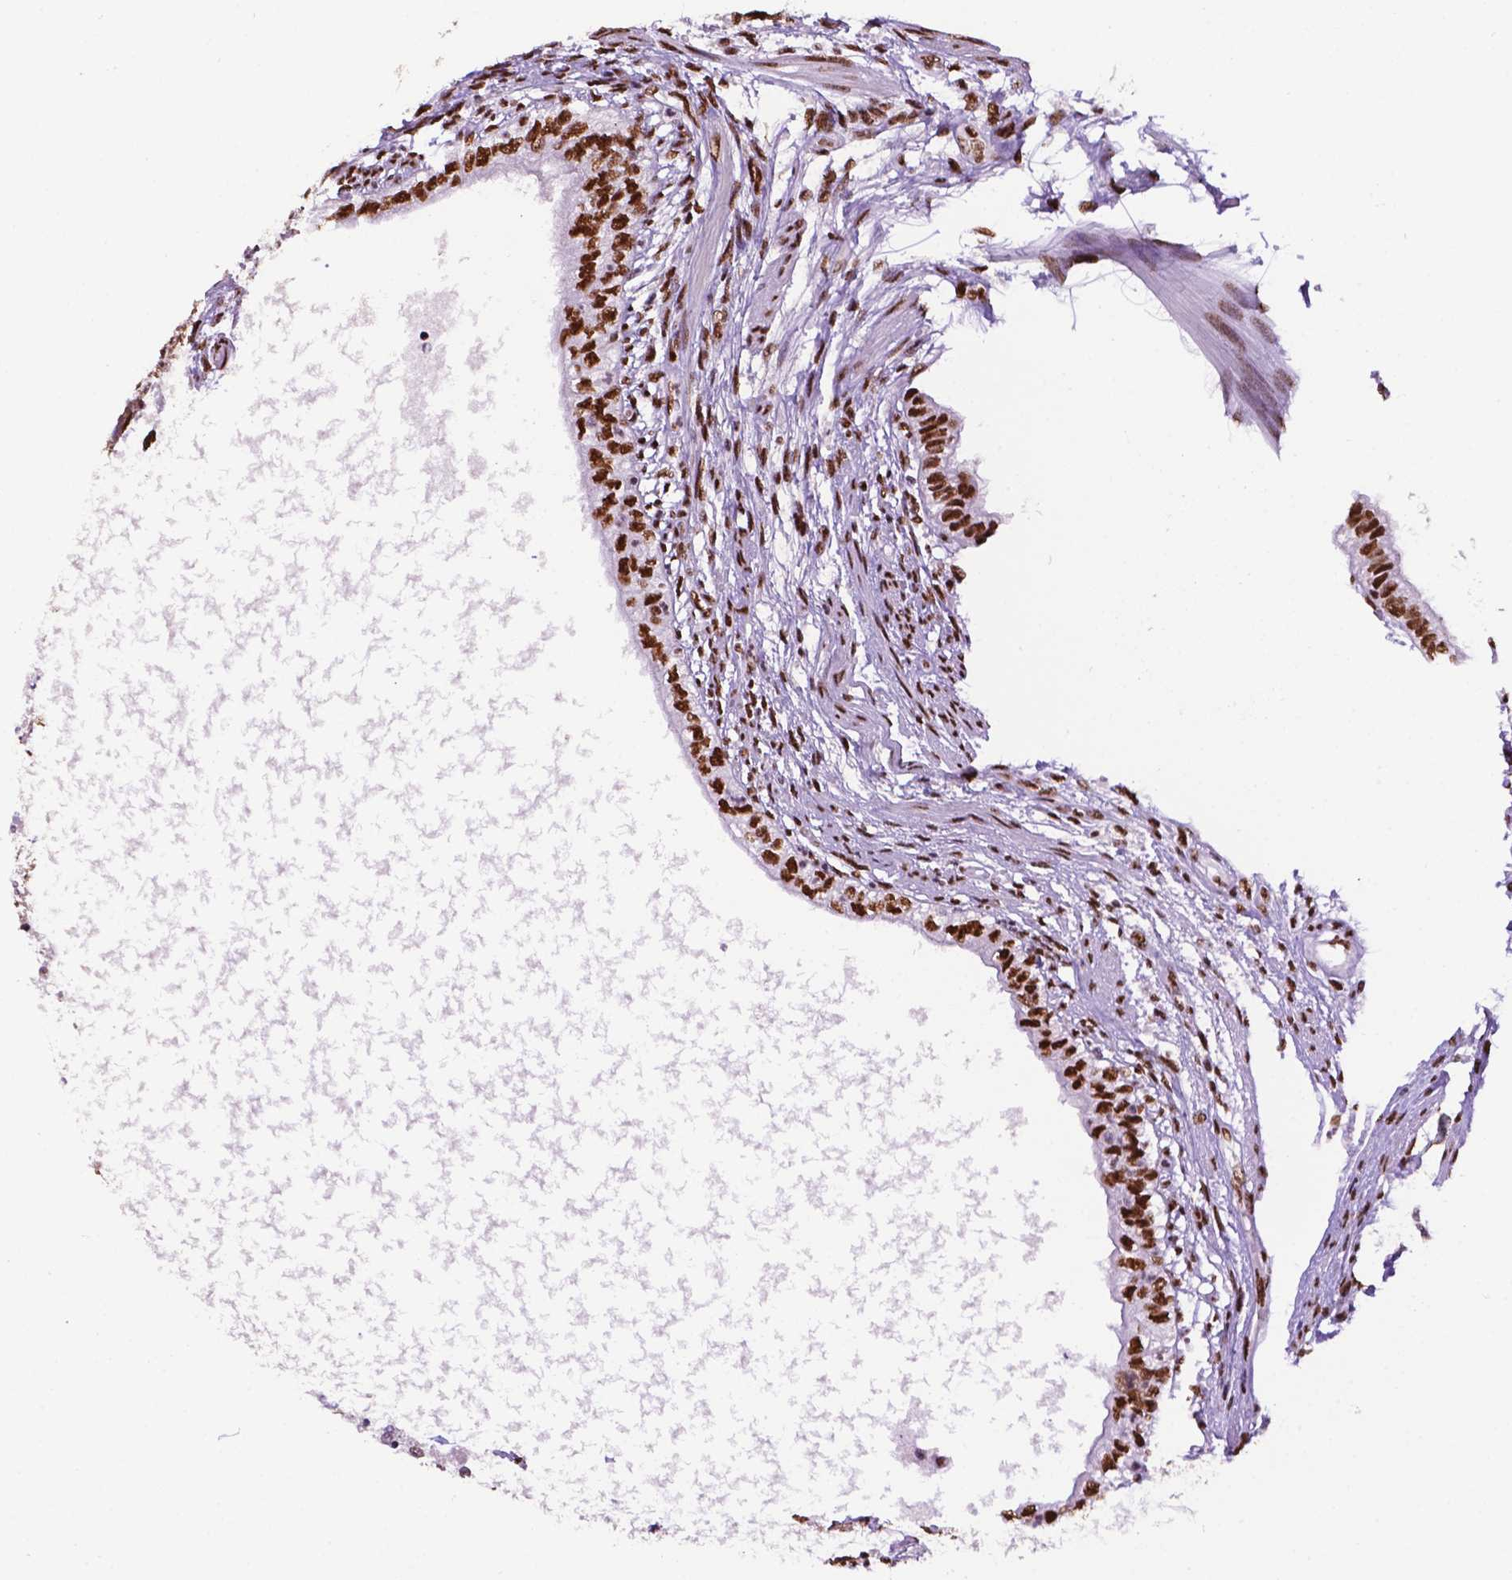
{"staining": {"intensity": "strong", "quantity": ">75%", "location": "nuclear"}, "tissue": "testis cancer", "cell_type": "Tumor cells", "image_type": "cancer", "snomed": [{"axis": "morphology", "description": "Carcinoma, Embryonal, NOS"}, {"axis": "topography", "description": "Testis"}], "caption": "Protein analysis of testis embryonal carcinoma tissue shows strong nuclear expression in approximately >75% of tumor cells.", "gene": "CCAR2", "patient": {"sex": "male", "age": 26}}